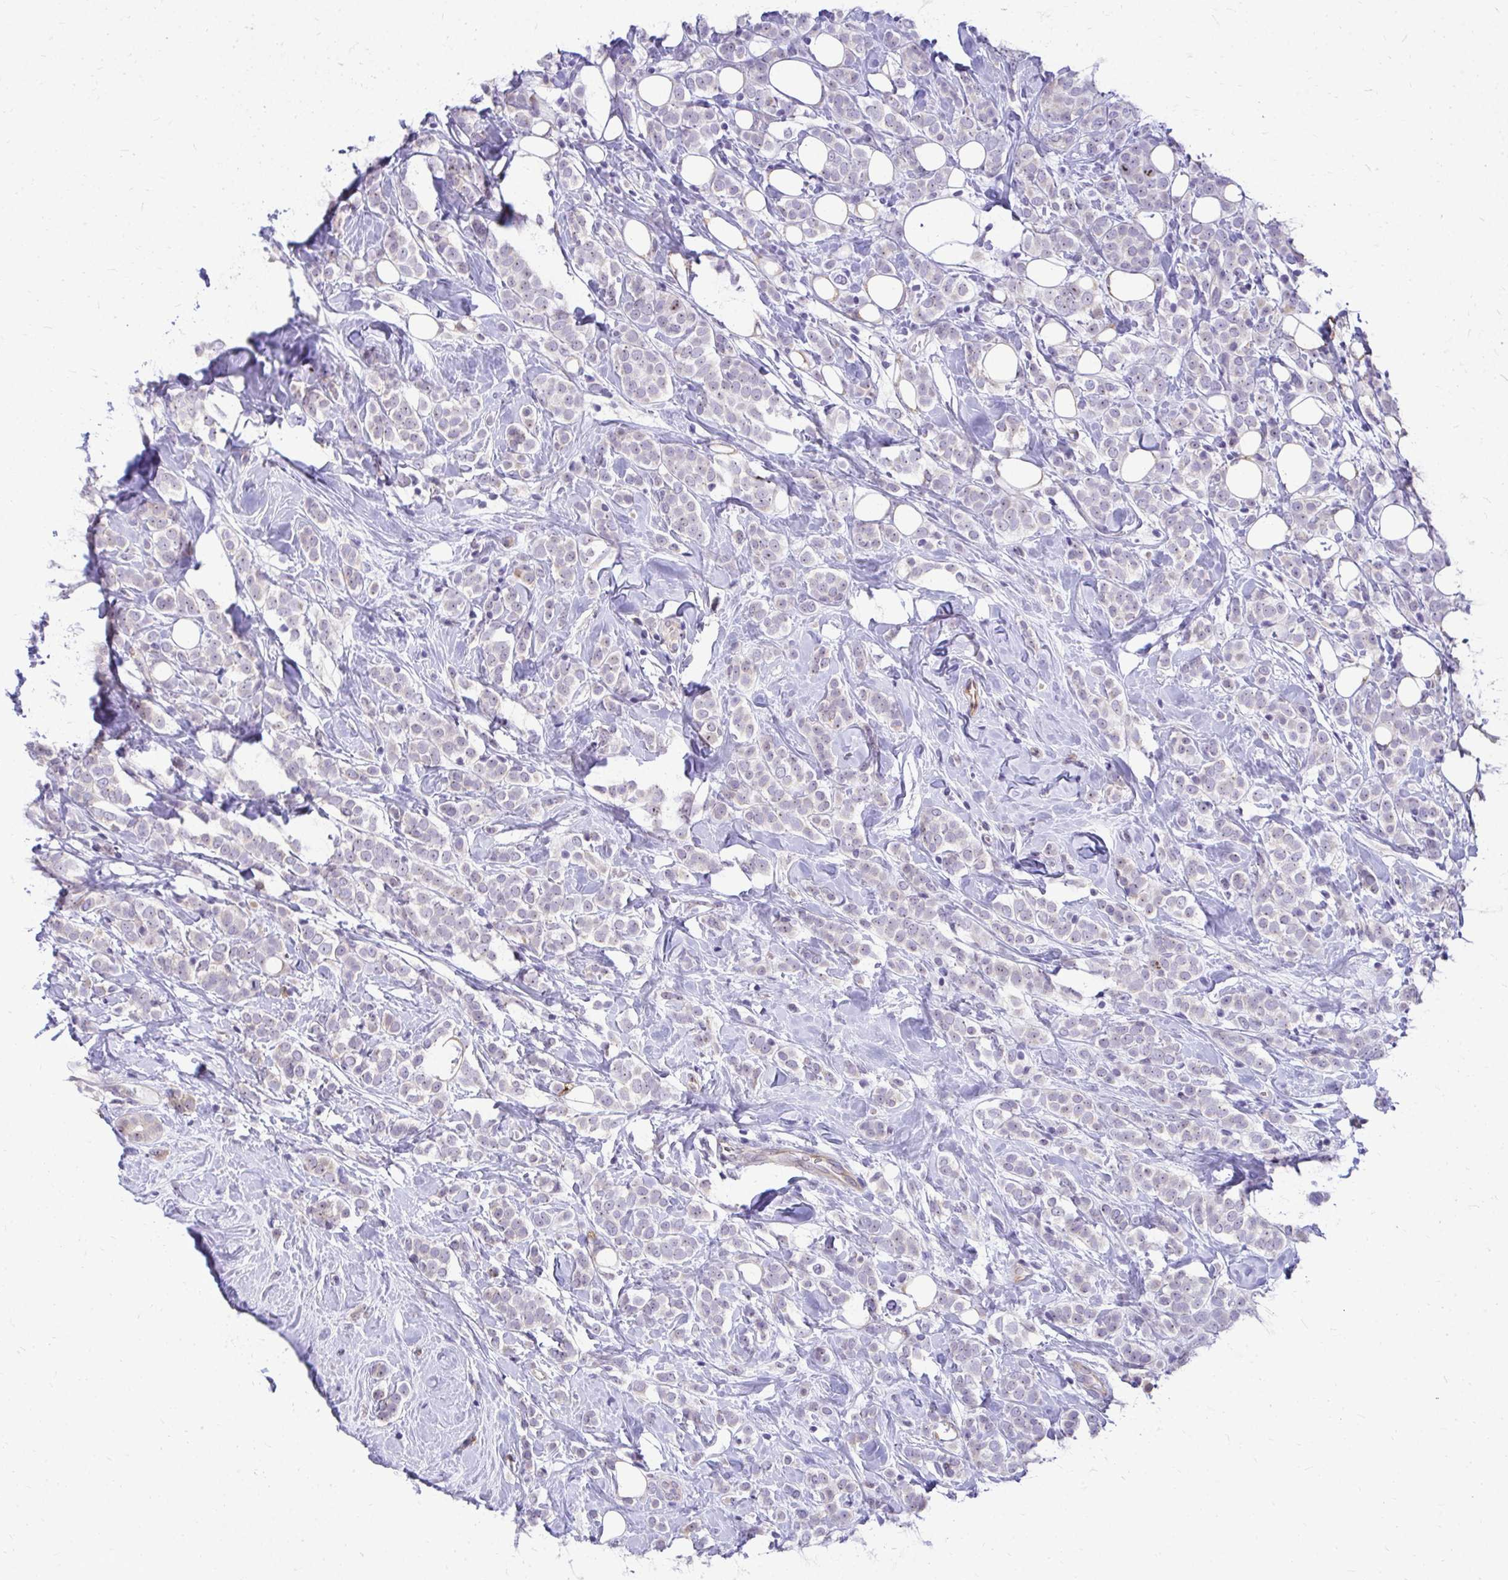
{"staining": {"intensity": "negative", "quantity": "none", "location": "none"}, "tissue": "breast cancer", "cell_type": "Tumor cells", "image_type": "cancer", "snomed": [{"axis": "morphology", "description": "Lobular carcinoma"}, {"axis": "topography", "description": "Breast"}], "caption": "Tumor cells are negative for protein expression in human breast lobular carcinoma. (Immunohistochemistry, brightfield microscopy, high magnification).", "gene": "NIFK", "patient": {"sex": "female", "age": 49}}